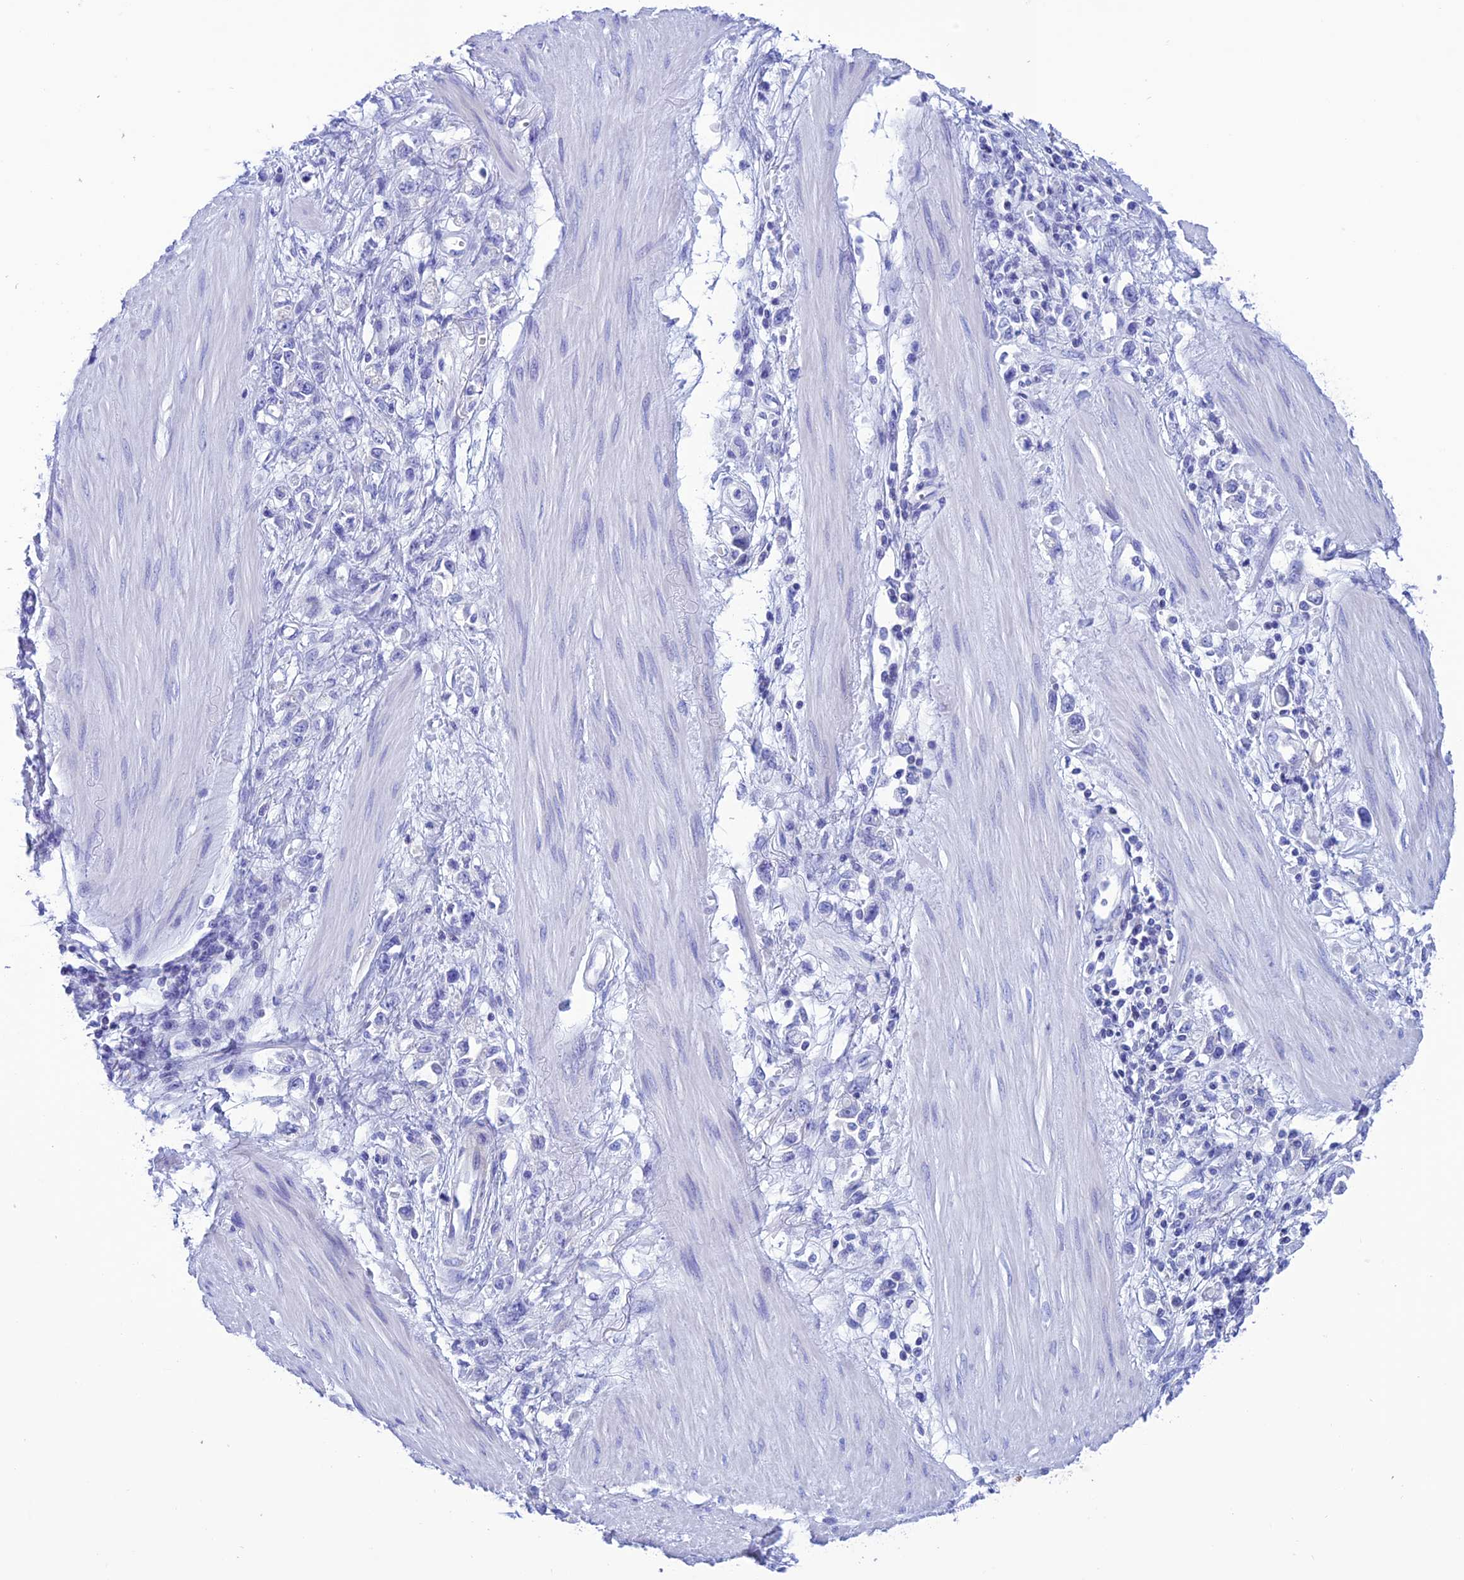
{"staining": {"intensity": "negative", "quantity": "none", "location": "none"}, "tissue": "stomach cancer", "cell_type": "Tumor cells", "image_type": "cancer", "snomed": [{"axis": "morphology", "description": "Adenocarcinoma, NOS"}, {"axis": "topography", "description": "Stomach"}], "caption": "Tumor cells are negative for brown protein staining in stomach adenocarcinoma.", "gene": "NXPE4", "patient": {"sex": "female", "age": 76}}